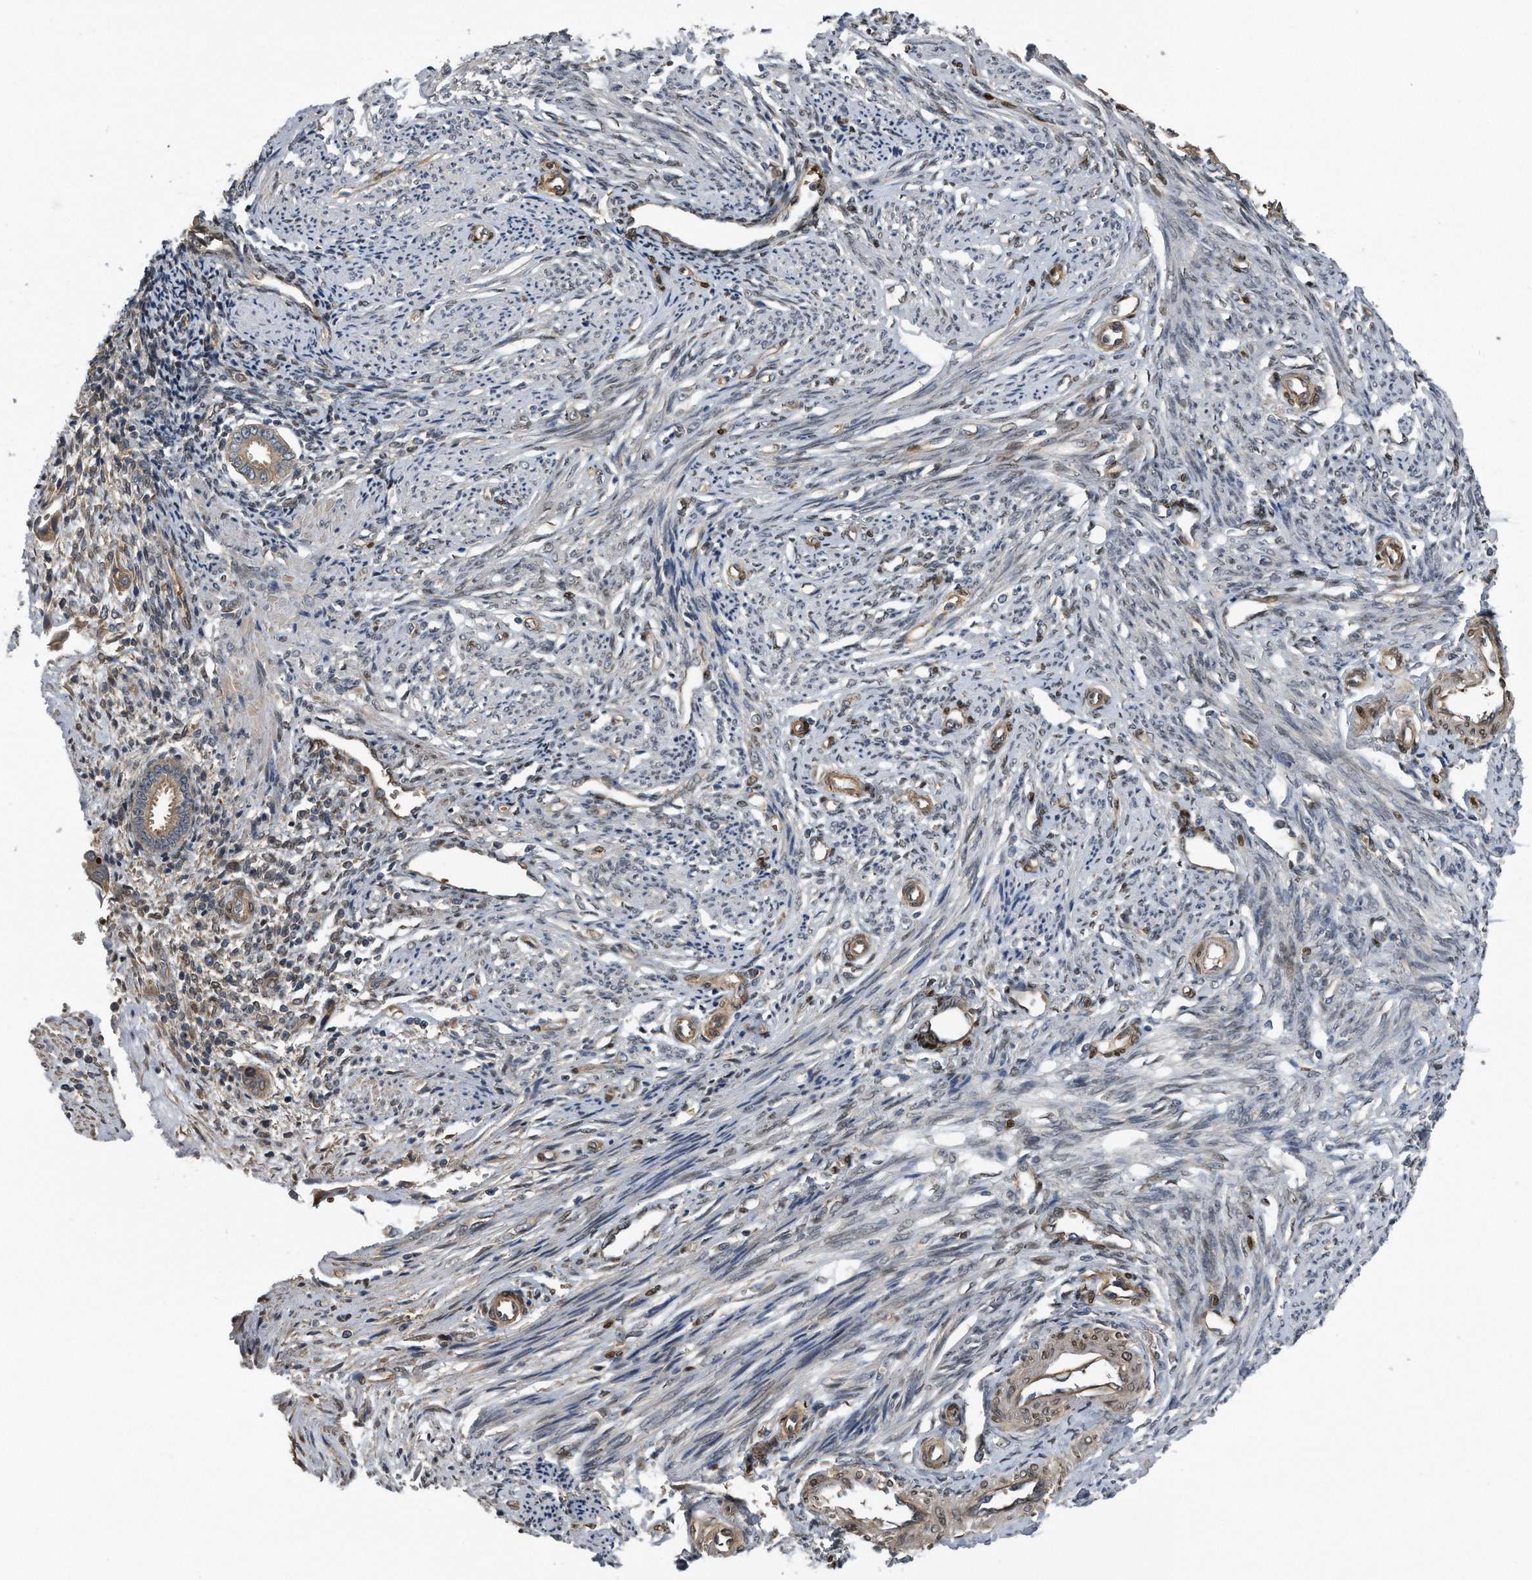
{"staining": {"intensity": "weak", "quantity": "<25%", "location": "nuclear"}, "tissue": "endometrium", "cell_type": "Cells in endometrial stroma", "image_type": "normal", "snomed": [{"axis": "morphology", "description": "Normal tissue, NOS"}, {"axis": "topography", "description": "Endometrium"}], "caption": "Human endometrium stained for a protein using immunohistochemistry (IHC) displays no positivity in cells in endometrial stroma.", "gene": "ZNF79", "patient": {"sex": "female", "age": 56}}